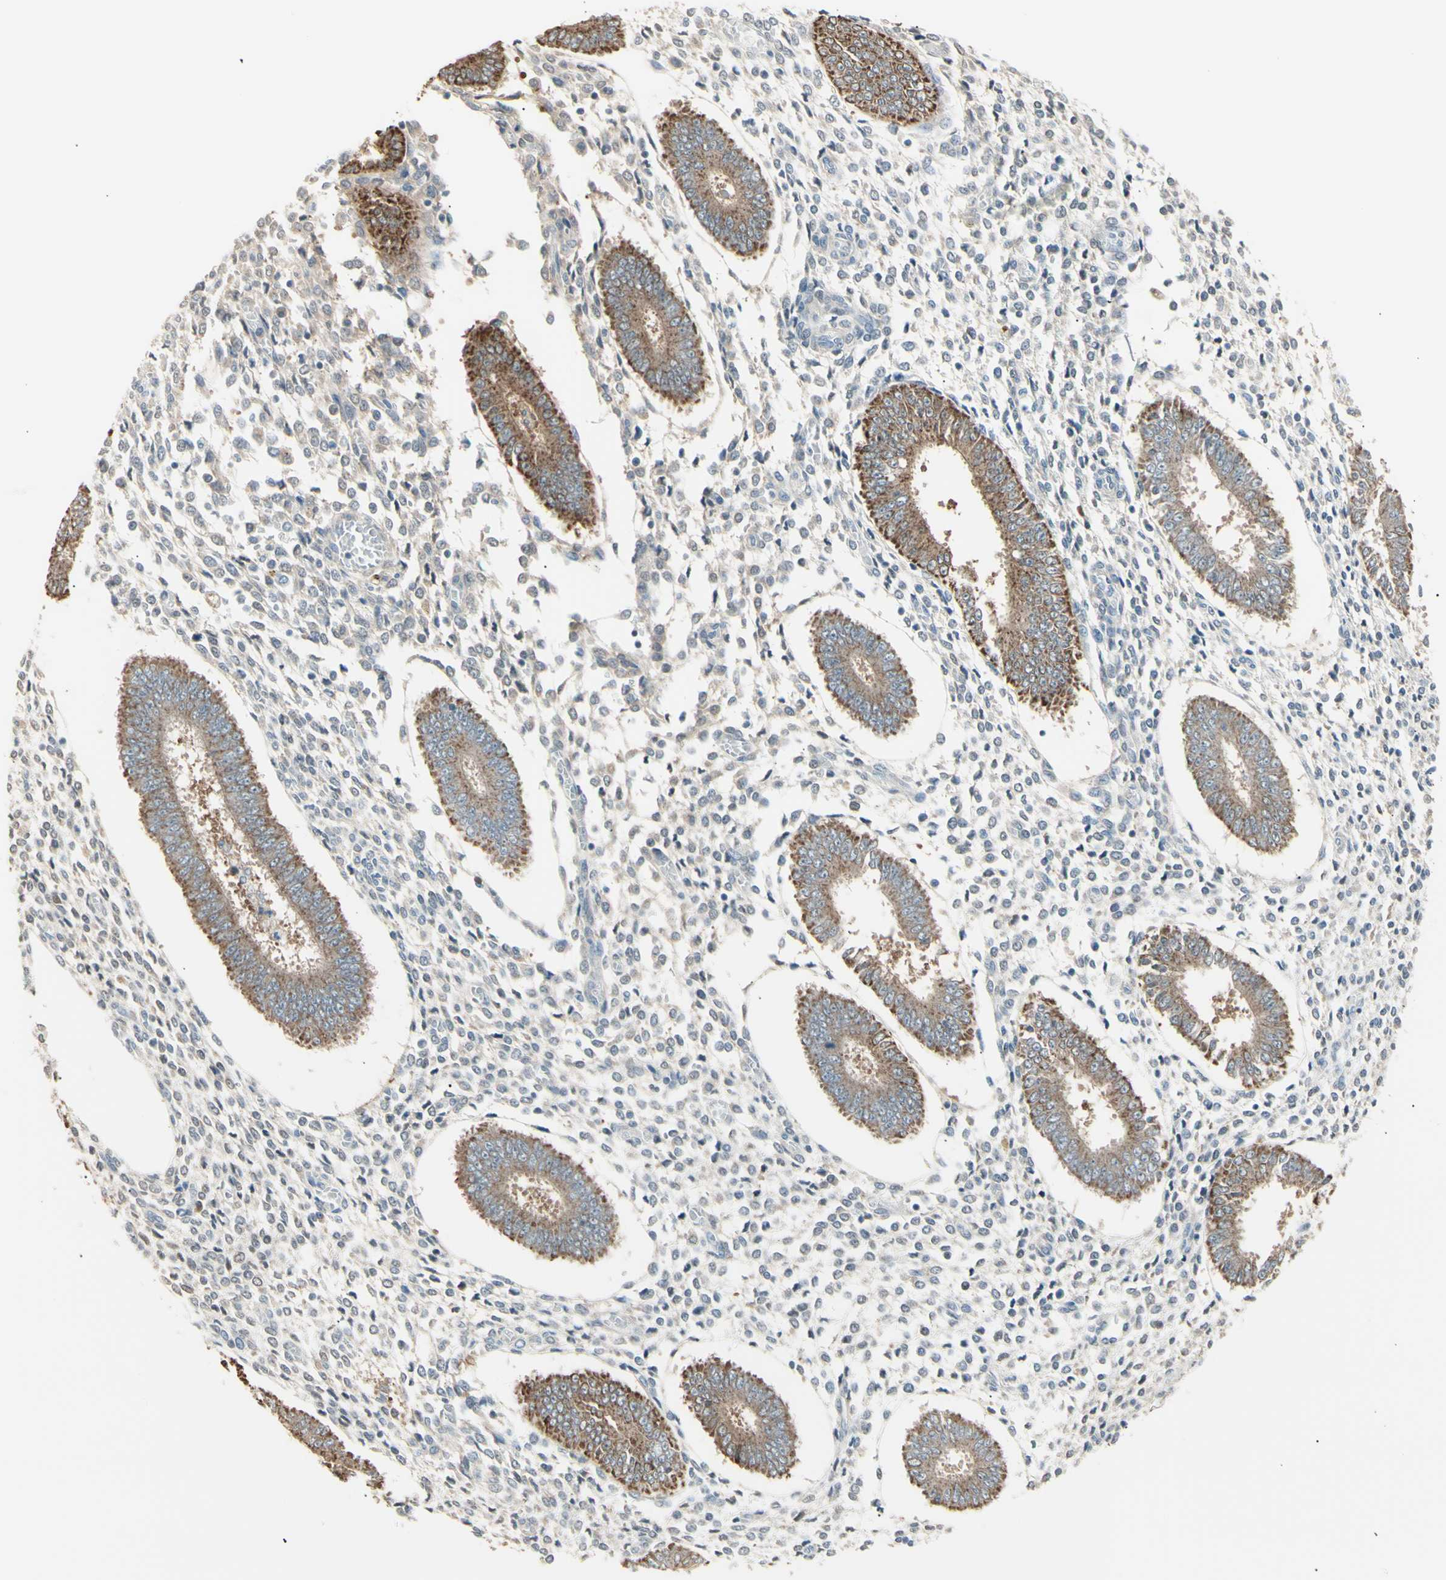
{"staining": {"intensity": "weak", "quantity": "<25%", "location": "cytoplasmic/membranous"}, "tissue": "endometrium", "cell_type": "Cells in endometrial stroma", "image_type": "normal", "snomed": [{"axis": "morphology", "description": "Normal tissue, NOS"}, {"axis": "topography", "description": "Endometrium"}], "caption": "An image of human endometrium is negative for staining in cells in endometrial stroma. (DAB (3,3'-diaminobenzidine) IHC visualized using brightfield microscopy, high magnification).", "gene": "LHPP", "patient": {"sex": "female", "age": 35}}